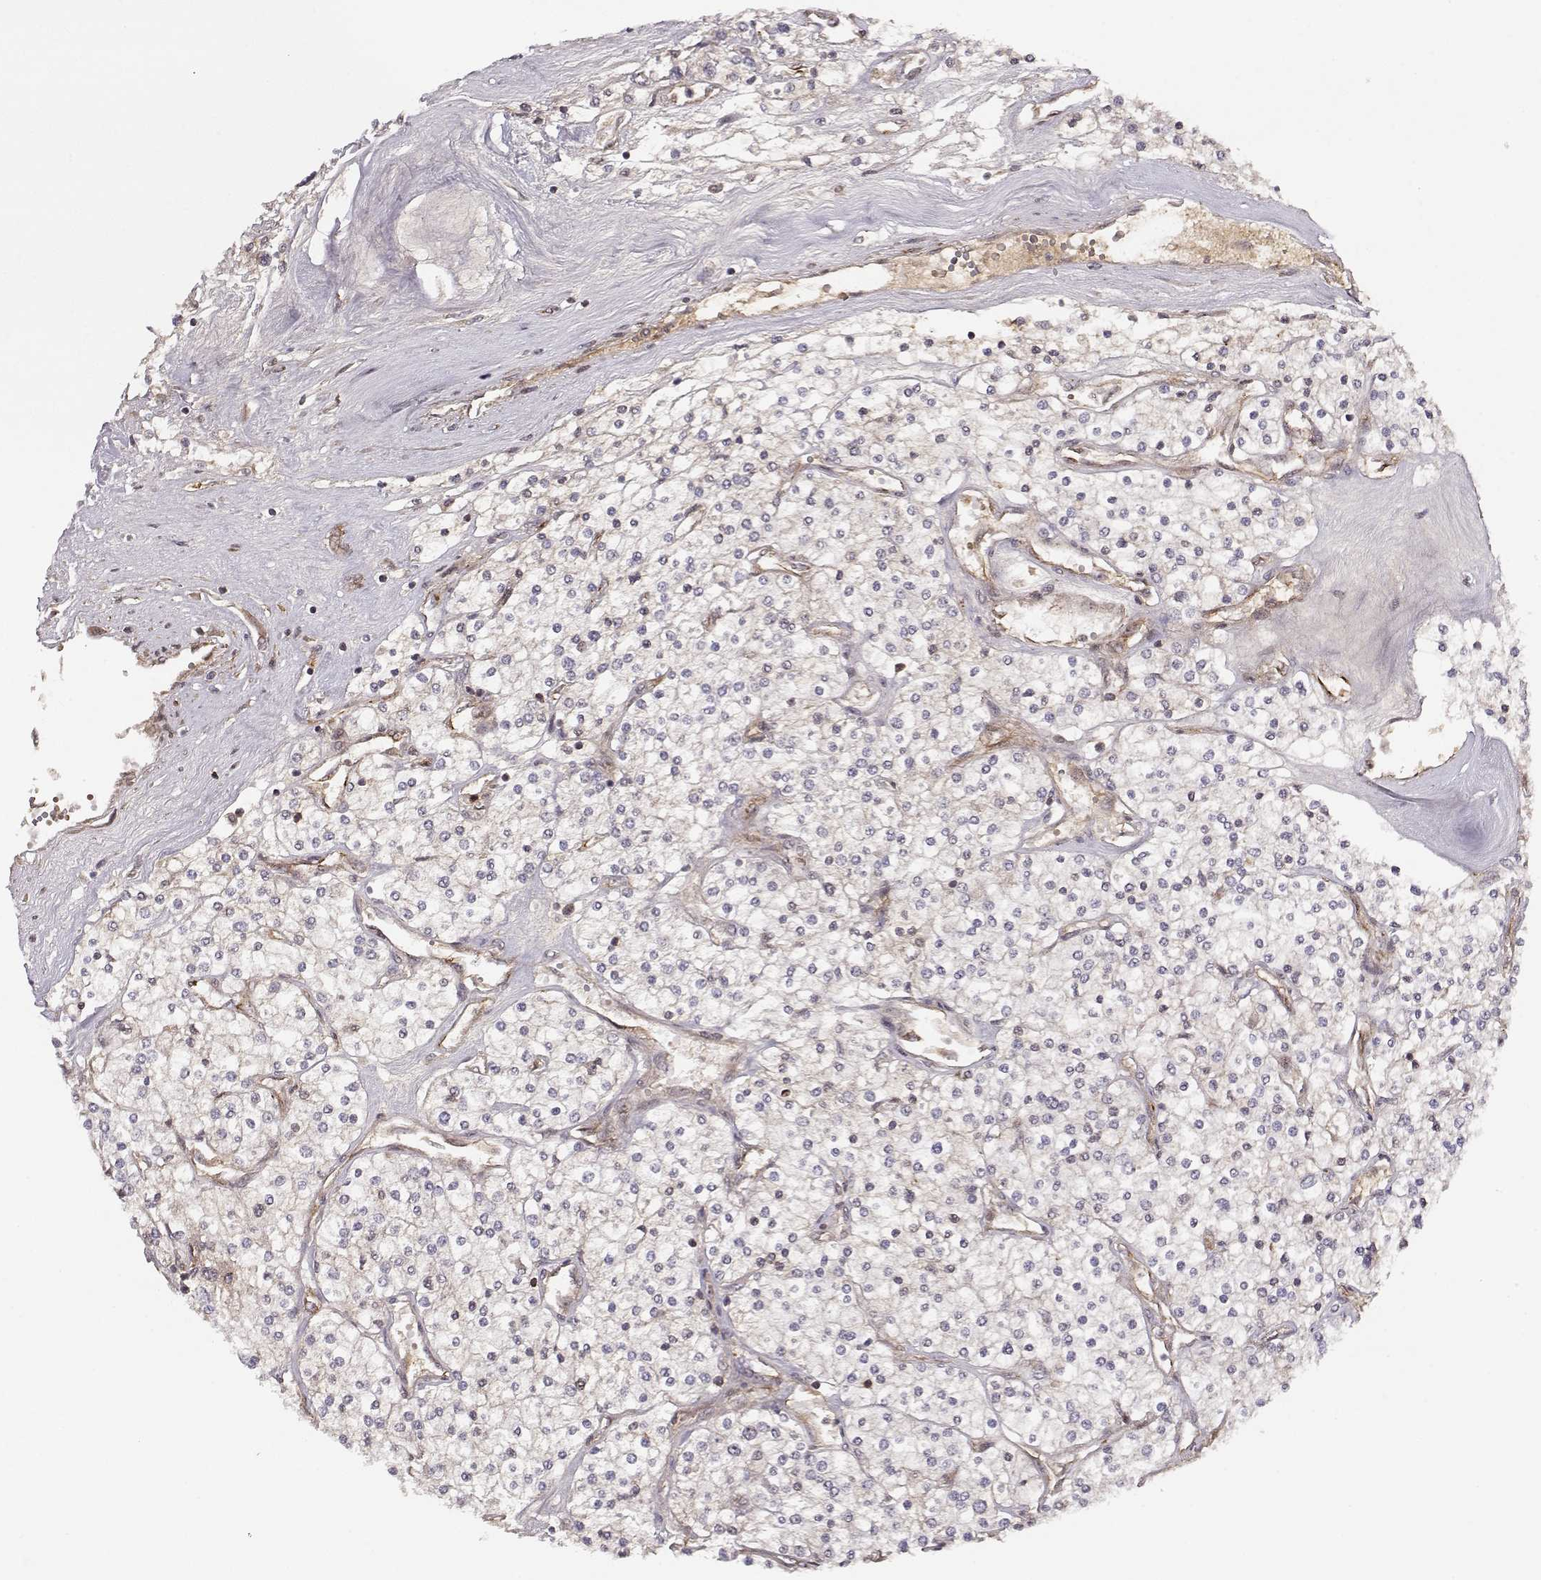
{"staining": {"intensity": "negative", "quantity": "none", "location": "none"}, "tissue": "renal cancer", "cell_type": "Tumor cells", "image_type": "cancer", "snomed": [{"axis": "morphology", "description": "Adenocarcinoma, NOS"}, {"axis": "topography", "description": "Kidney"}], "caption": "High power microscopy histopathology image of an IHC micrograph of renal cancer, revealing no significant expression in tumor cells.", "gene": "CIR1", "patient": {"sex": "male", "age": 80}}